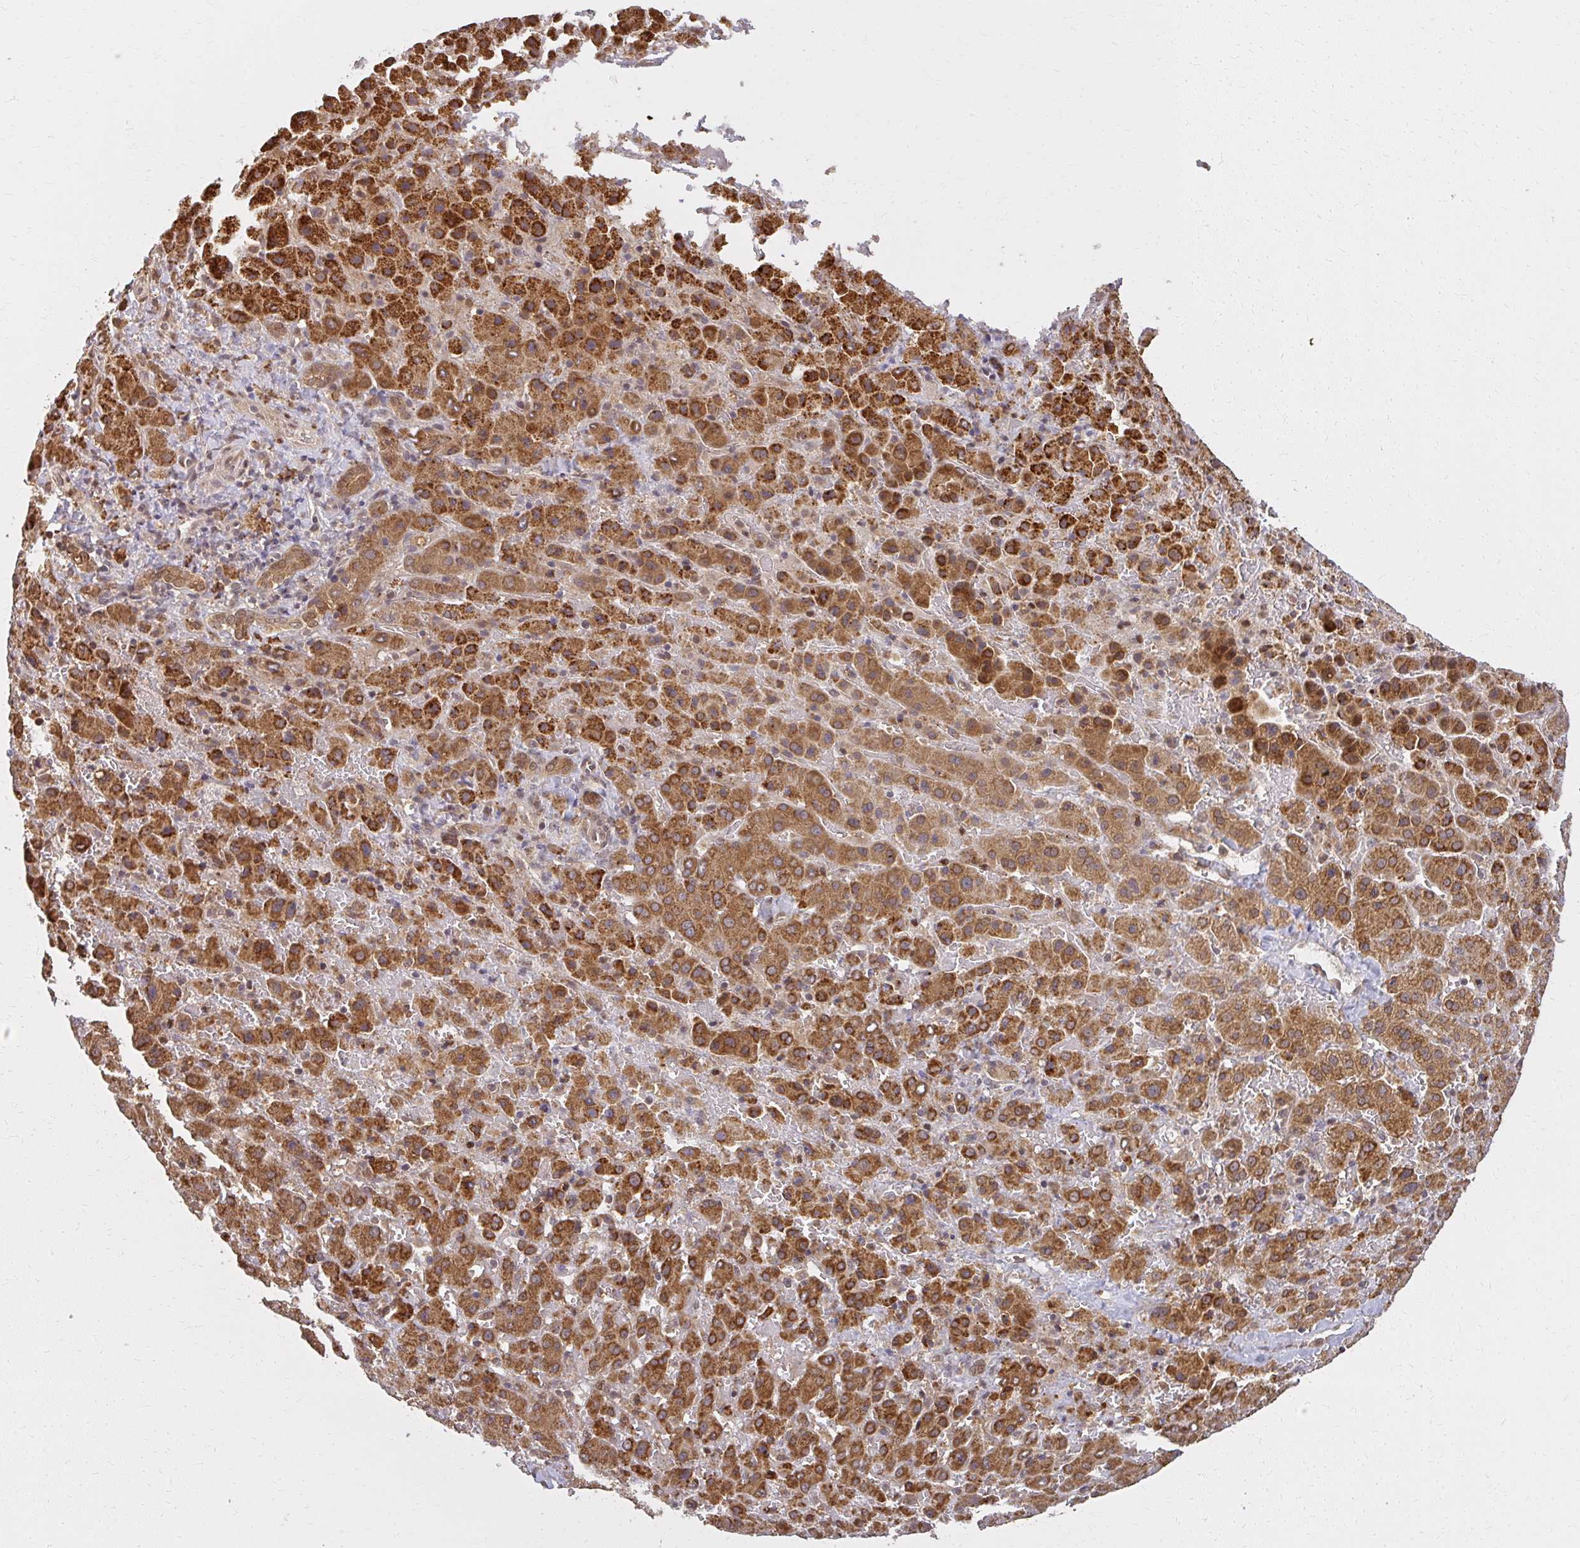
{"staining": {"intensity": "strong", "quantity": ">75%", "location": "cytoplasmic/membranous"}, "tissue": "liver cancer", "cell_type": "Tumor cells", "image_type": "cancer", "snomed": [{"axis": "morphology", "description": "Carcinoma, Hepatocellular, NOS"}, {"axis": "topography", "description": "Liver"}], "caption": "Liver hepatocellular carcinoma stained with immunohistochemistry reveals strong cytoplasmic/membranous positivity in about >75% of tumor cells. Using DAB (brown) and hematoxylin (blue) stains, captured at high magnification using brightfield microscopy.", "gene": "LARS2", "patient": {"sex": "female", "age": 58}}